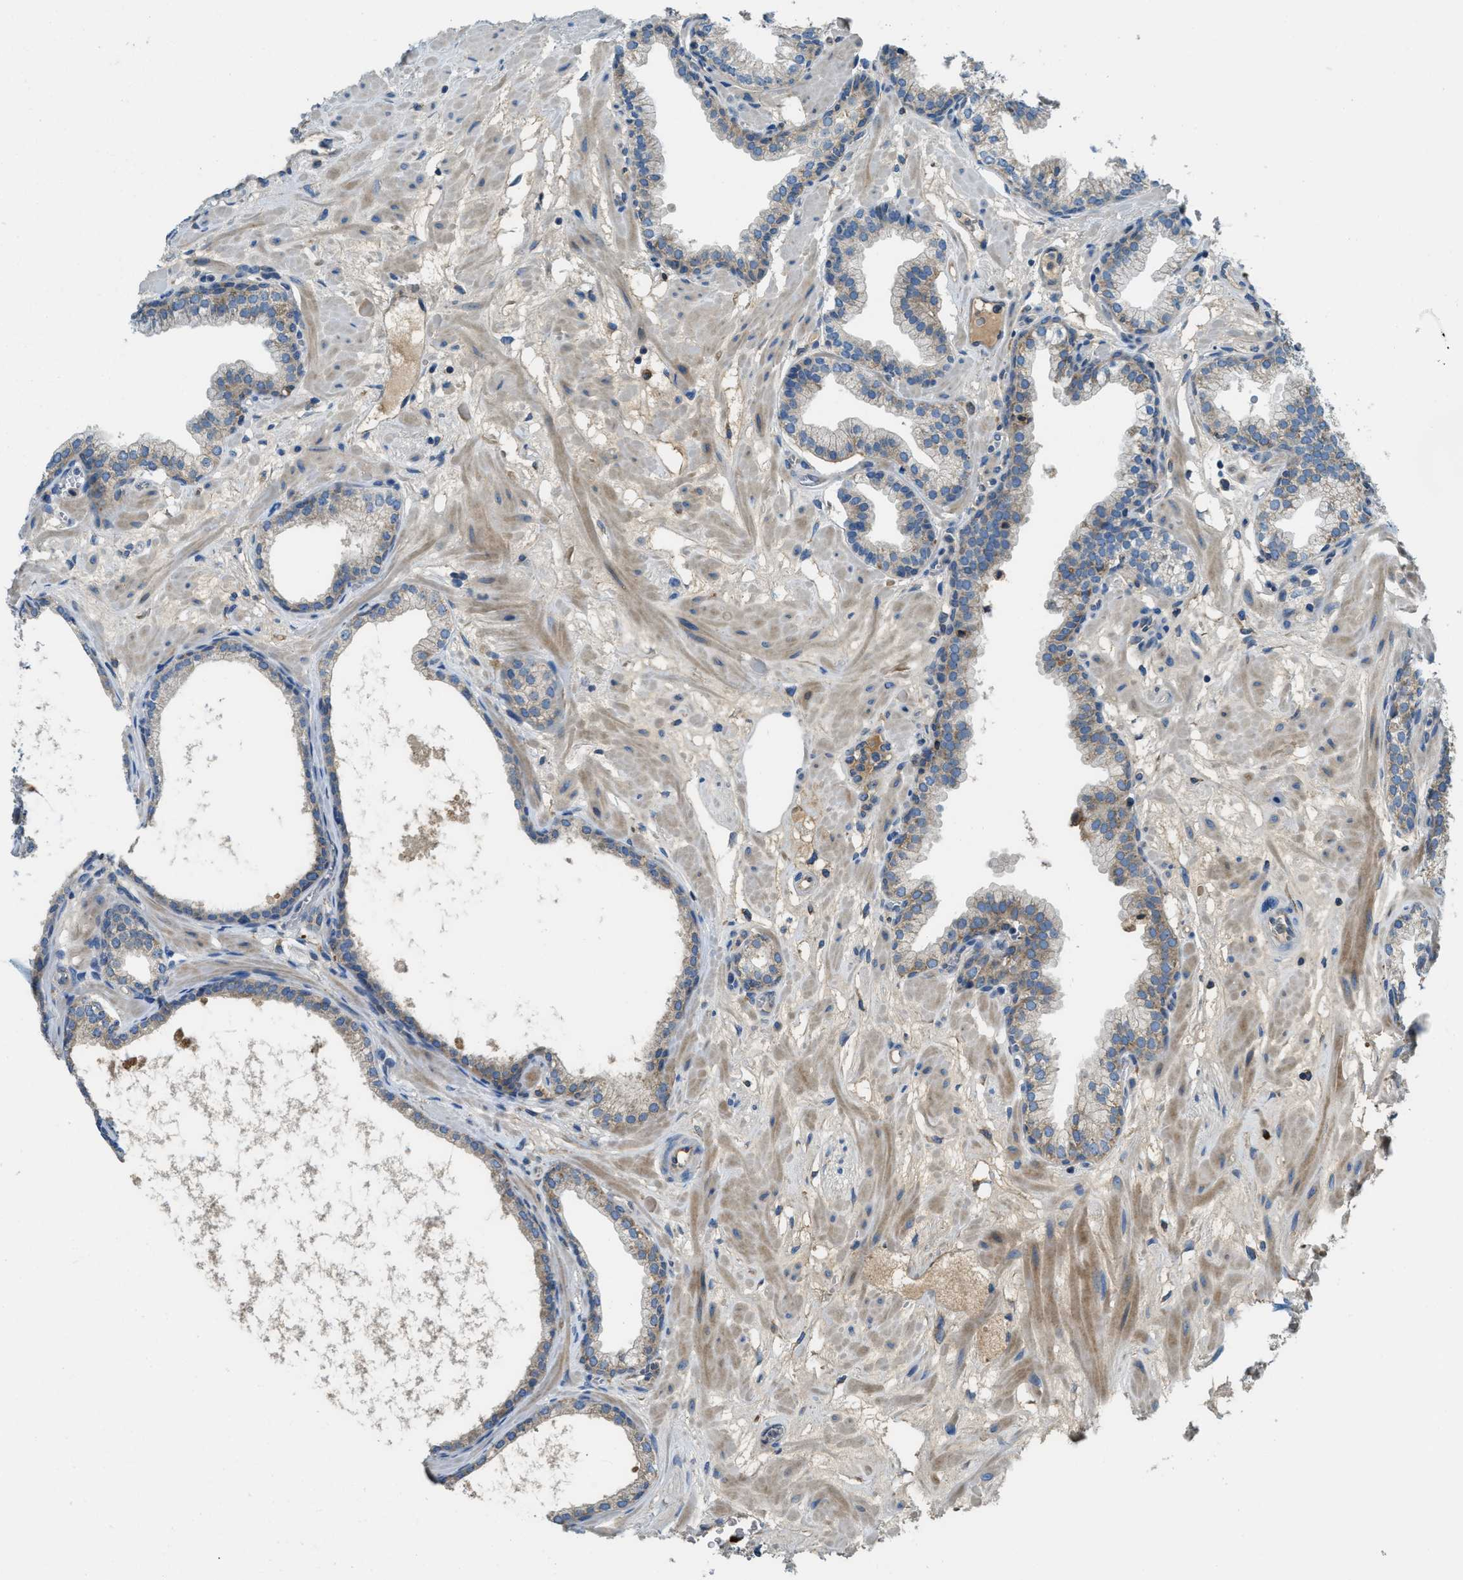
{"staining": {"intensity": "moderate", "quantity": "<25%", "location": "cytoplasmic/membranous"}, "tissue": "prostate", "cell_type": "Glandular cells", "image_type": "normal", "snomed": [{"axis": "morphology", "description": "Normal tissue, NOS"}, {"axis": "morphology", "description": "Urothelial carcinoma, Low grade"}, {"axis": "topography", "description": "Urinary bladder"}, {"axis": "topography", "description": "Prostate"}], "caption": "The image exhibits a brown stain indicating the presence of a protein in the cytoplasmic/membranous of glandular cells in prostate.", "gene": "SSR1", "patient": {"sex": "male", "age": 60}}